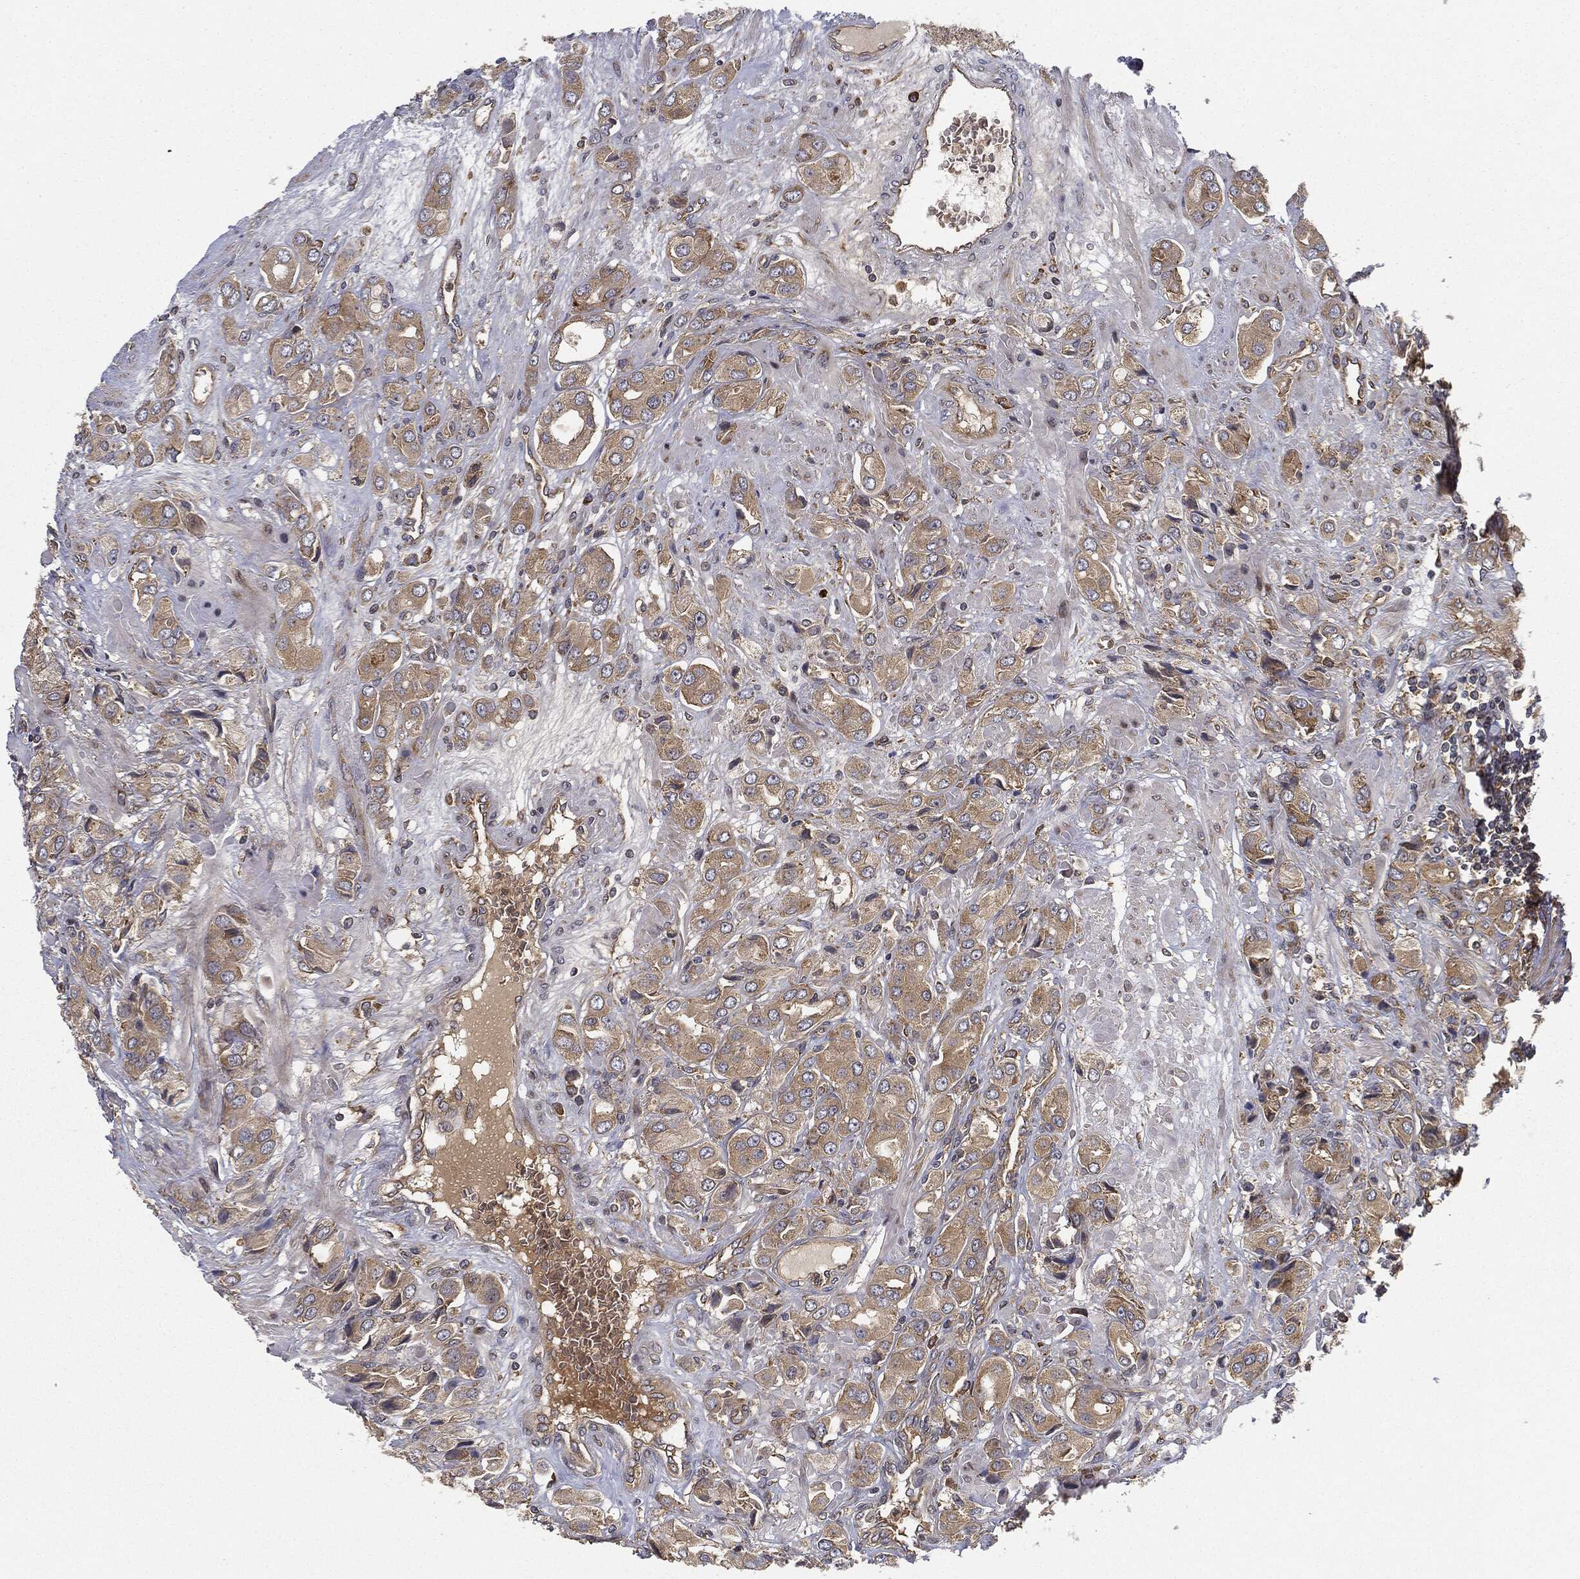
{"staining": {"intensity": "moderate", "quantity": ">75%", "location": "cytoplasmic/membranous"}, "tissue": "prostate cancer", "cell_type": "Tumor cells", "image_type": "cancer", "snomed": [{"axis": "morphology", "description": "Adenocarcinoma, NOS"}, {"axis": "topography", "description": "Prostate and seminal vesicle, NOS"}, {"axis": "topography", "description": "Prostate"}], "caption": "Protein analysis of prostate cancer (adenocarcinoma) tissue reveals moderate cytoplasmic/membranous positivity in approximately >75% of tumor cells.", "gene": "EIF2AK2", "patient": {"sex": "male", "age": 69}}